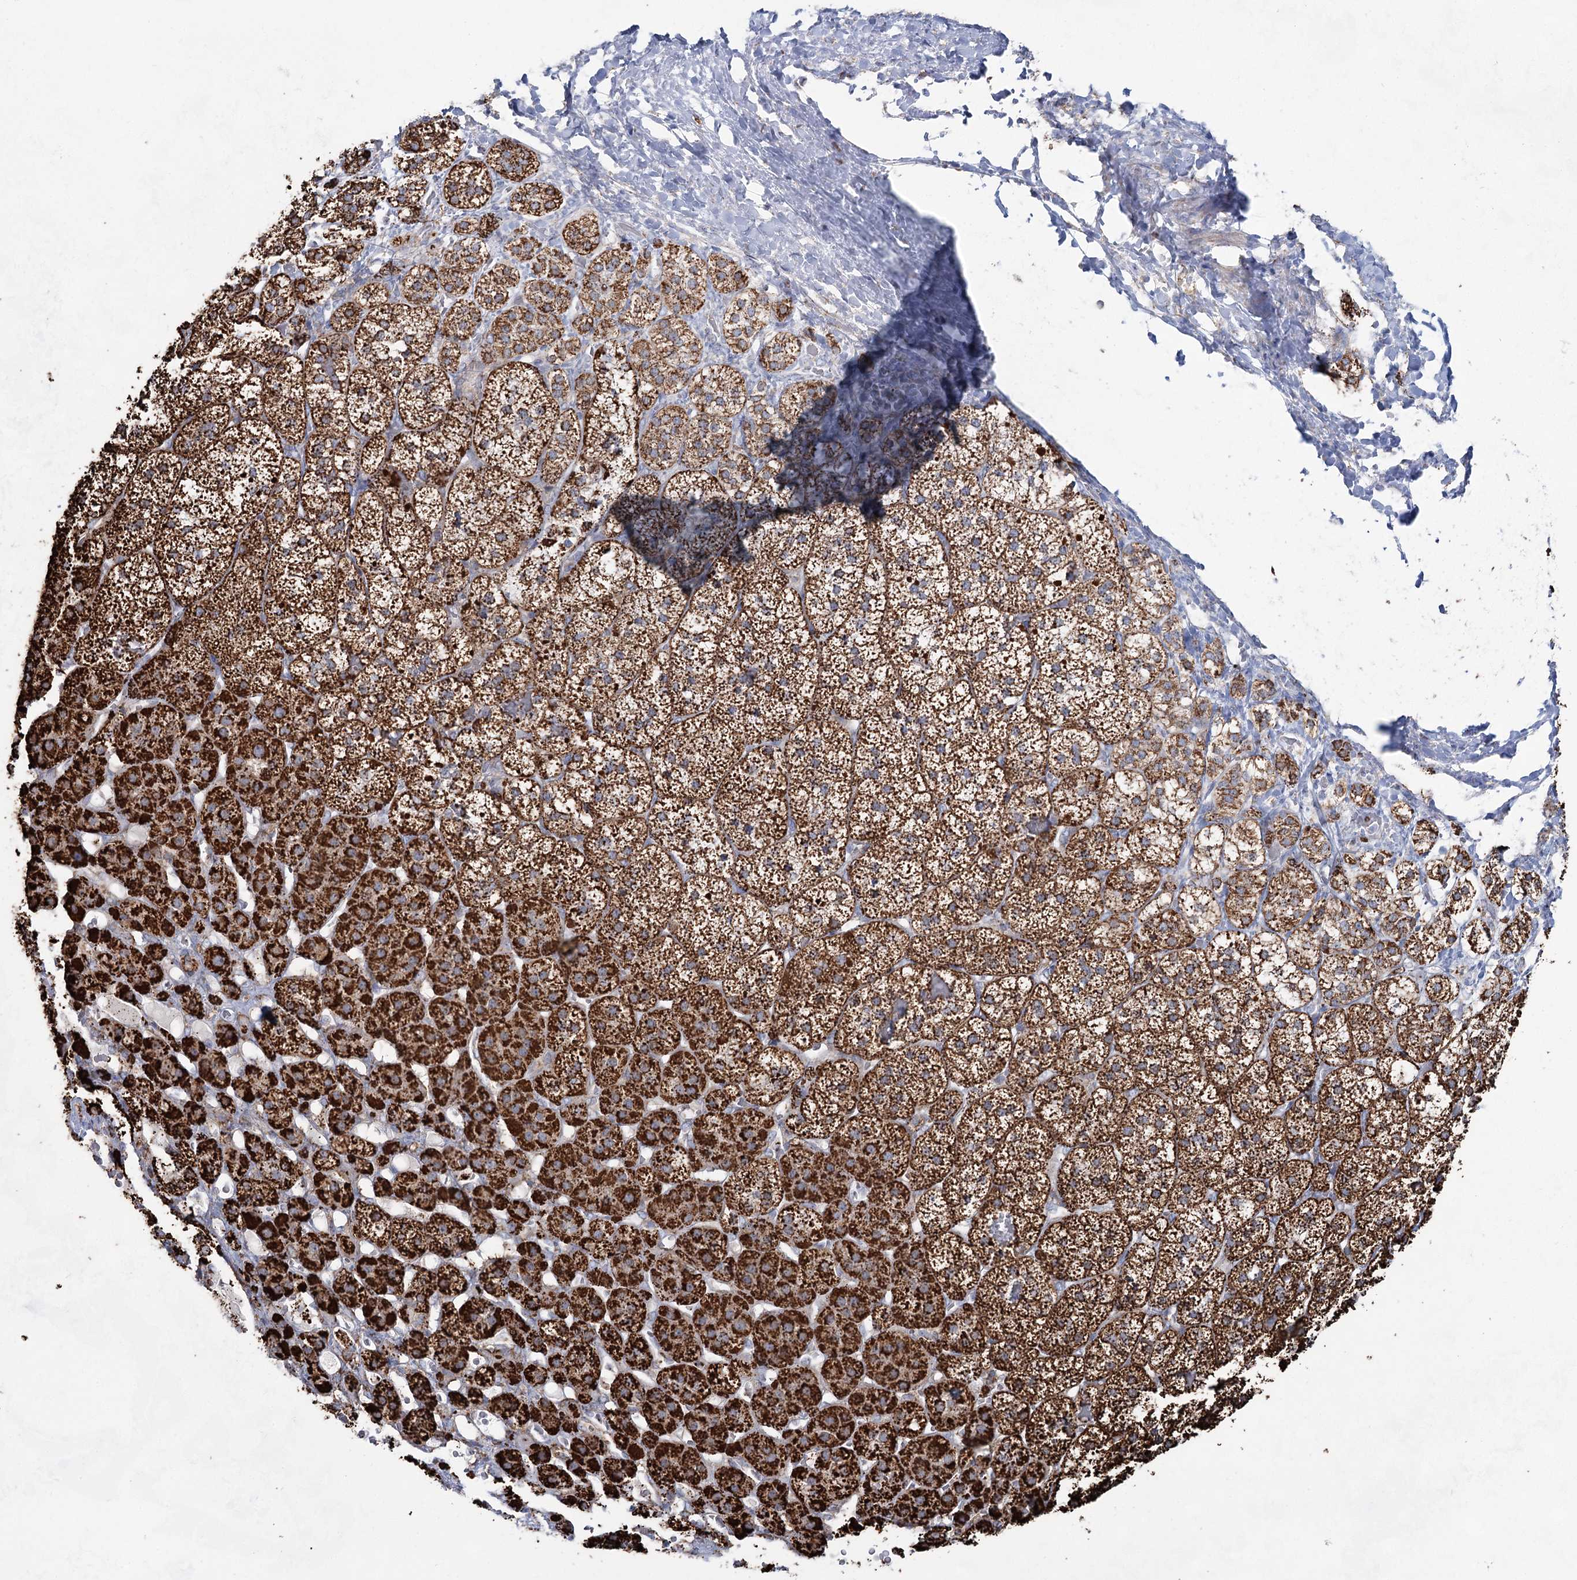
{"staining": {"intensity": "strong", "quantity": ">75%", "location": "cytoplasmic/membranous"}, "tissue": "adrenal gland", "cell_type": "Glandular cells", "image_type": "normal", "snomed": [{"axis": "morphology", "description": "Normal tissue, NOS"}, {"axis": "topography", "description": "Adrenal gland"}], "caption": "Immunohistochemistry (IHC) staining of benign adrenal gland, which demonstrates high levels of strong cytoplasmic/membranous positivity in approximately >75% of glandular cells indicating strong cytoplasmic/membranous protein positivity. The staining was performed using DAB (brown) for protein detection and nuclei were counterstained in hematoxylin (blue).", "gene": "CWF19L1", "patient": {"sex": "female", "age": 44}}